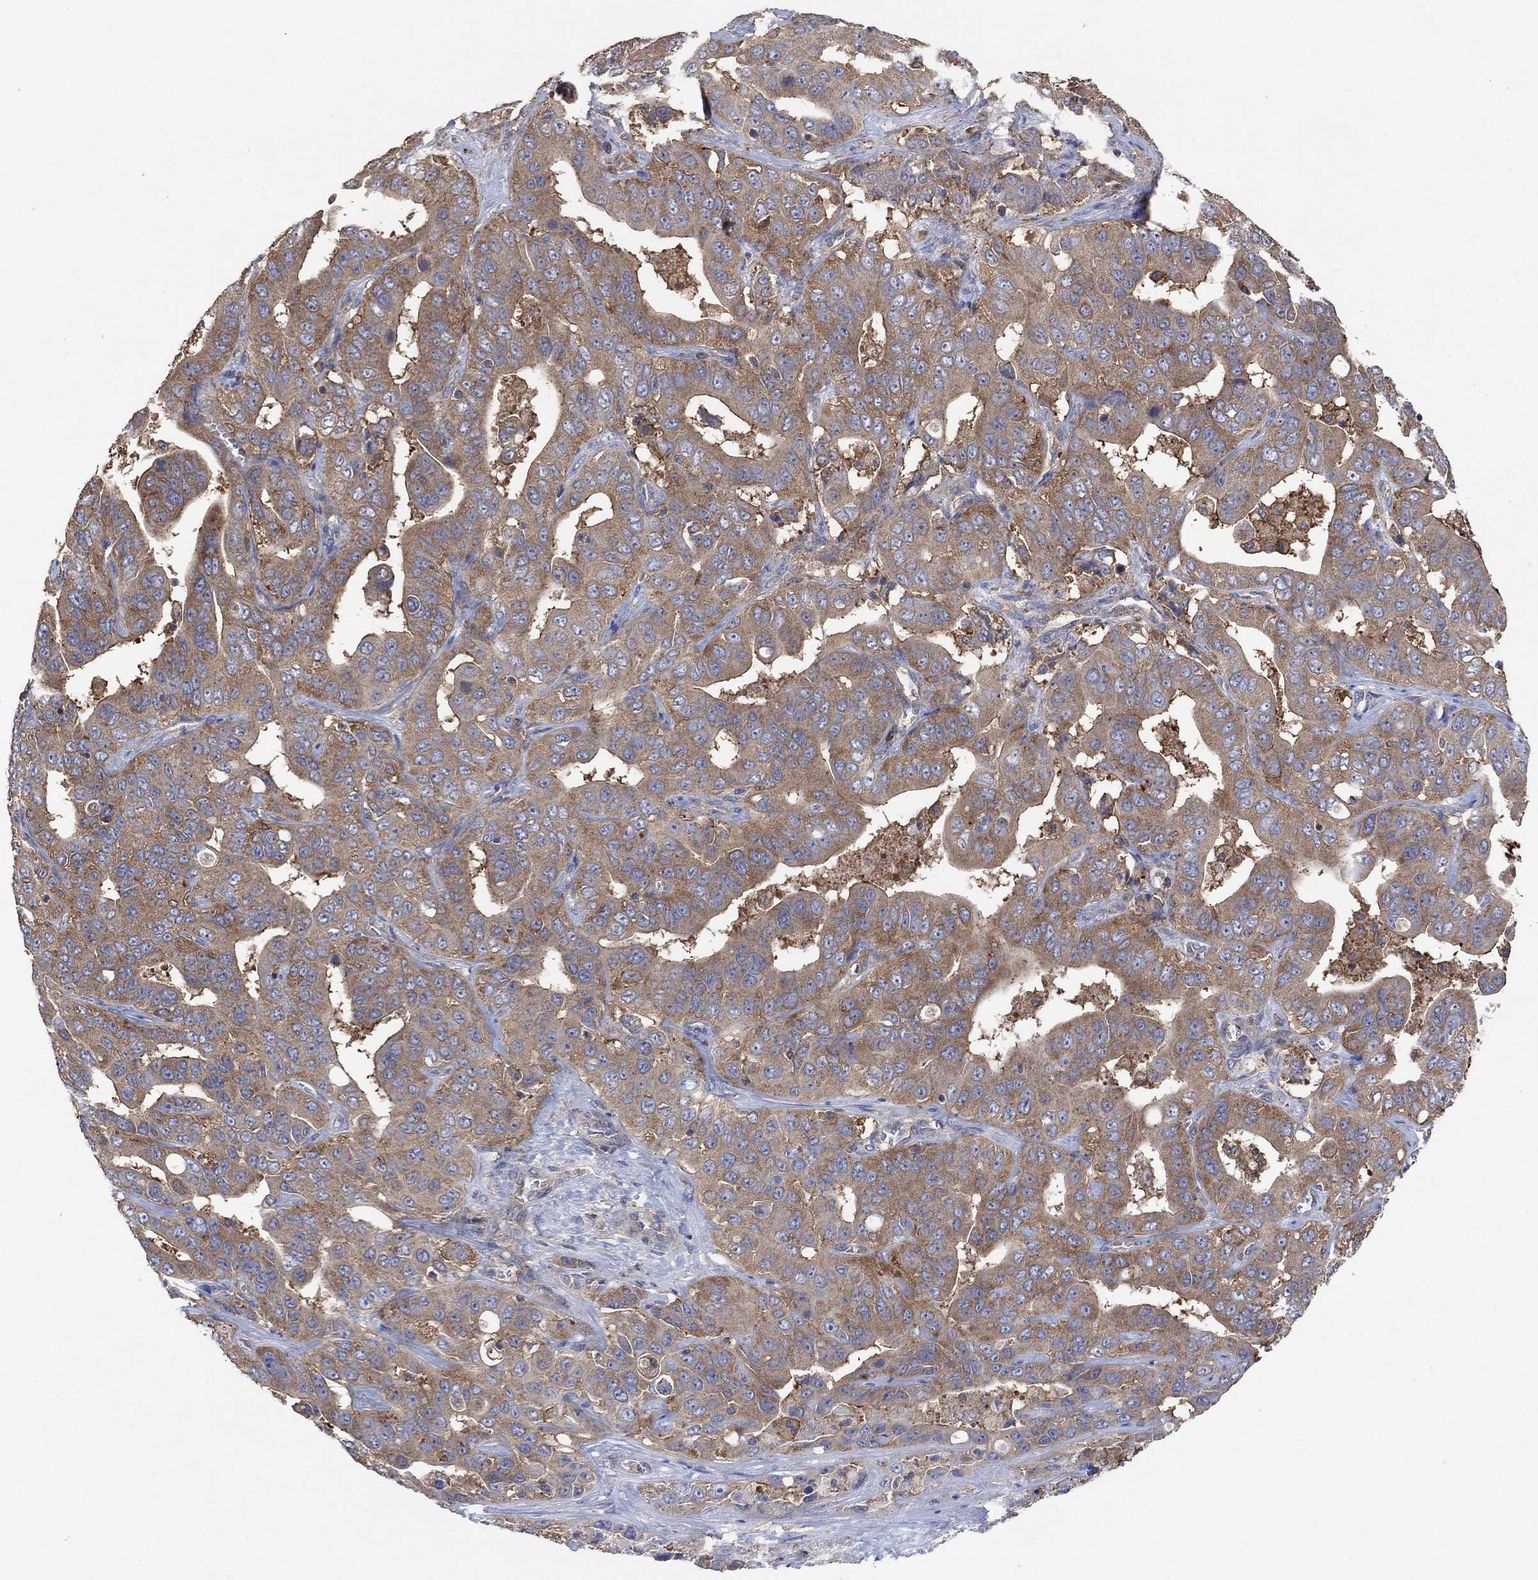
{"staining": {"intensity": "moderate", "quantity": ">75%", "location": "cytoplasmic/membranous"}, "tissue": "liver cancer", "cell_type": "Tumor cells", "image_type": "cancer", "snomed": [{"axis": "morphology", "description": "Cholangiocarcinoma"}, {"axis": "topography", "description": "Liver"}], "caption": "Immunohistochemistry (DAB (3,3'-diaminobenzidine)) staining of liver cancer (cholangiocarcinoma) shows moderate cytoplasmic/membranous protein expression in approximately >75% of tumor cells. The staining was performed using DAB (3,3'-diaminobenzidine), with brown indicating positive protein expression. Nuclei are stained blue with hematoxylin.", "gene": "BLOC1S3", "patient": {"sex": "female", "age": 52}}